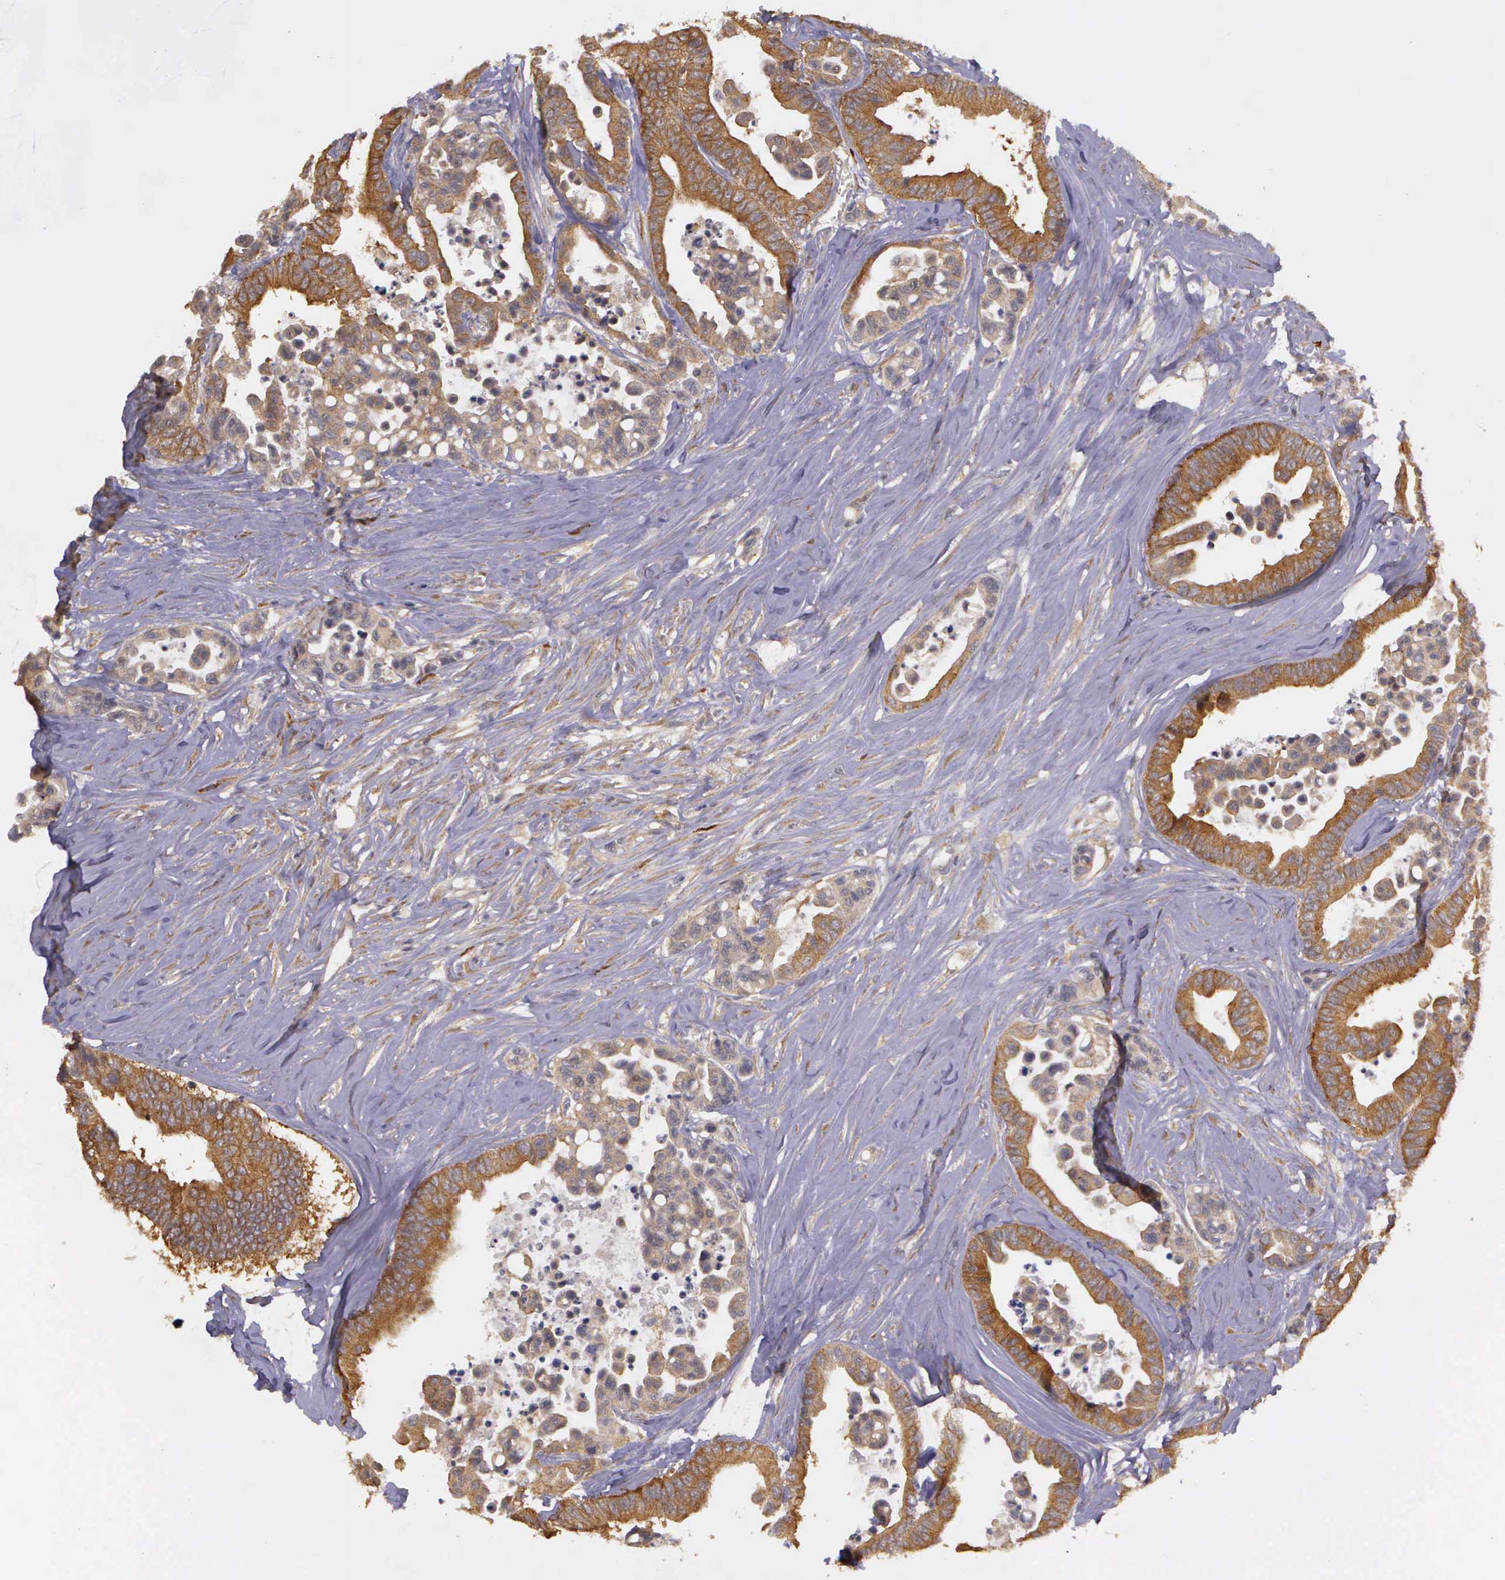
{"staining": {"intensity": "strong", "quantity": ">75%", "location": "cytoplasmic/membranous"}, "tissue": "colorectal cancer", "cell_type": "Tumor cells", "image_type": "cancer", "snomed": [{"axis": "morphology", "description": "Adenocarcinoma, NOS"}, {"axis": "topography", "description": "Colon"}], "caption": "This histopathology image displays IHC staining of adenocarcinoma (colorectal), with high strong cytoplasmic/membranous expression in approximately >75% of tumor cells.", "gene": "EIF5", "patient": {"sex": "male", "age": 82}}